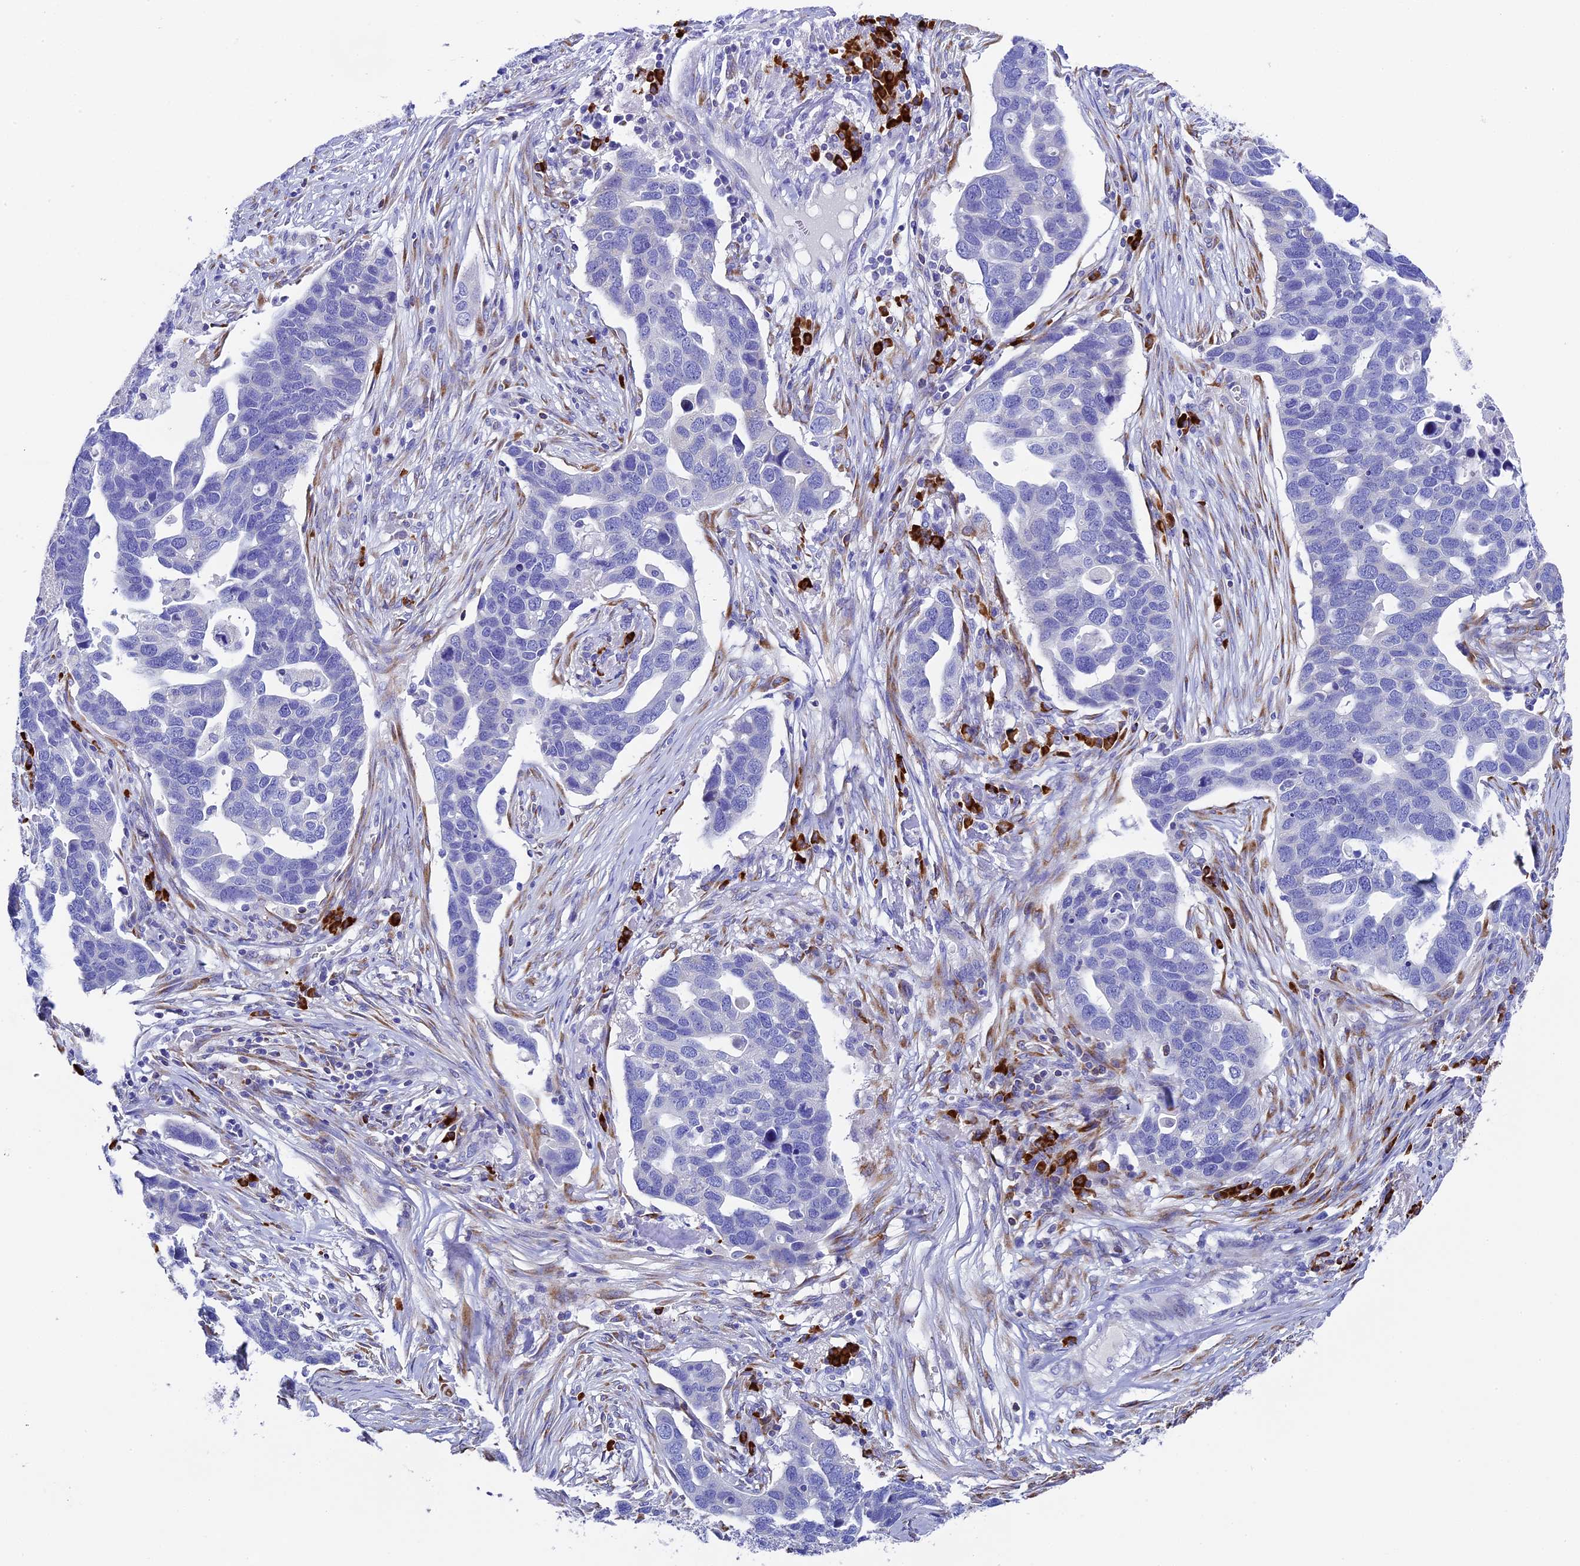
{"staining": {"intensity": "negative", "quantity": "none", "location": "none"}, "tissue": "ovarian cancer", "cell_type": "Tumor cells", "image_type": "cancer", "snomed": [{"axis": "morphology", "description": "Cystadenocarcinoma, serous, NOS"}, {"axis": "topography", "description": "Ovary"}], "caption": "This is an IHC micrograph of human ovarian cancer (serous cystadenocarcinoma). There is no staining in tumor cells.", "gene": "FKBP11", "patient": {"sex": "female", "age": 54}}